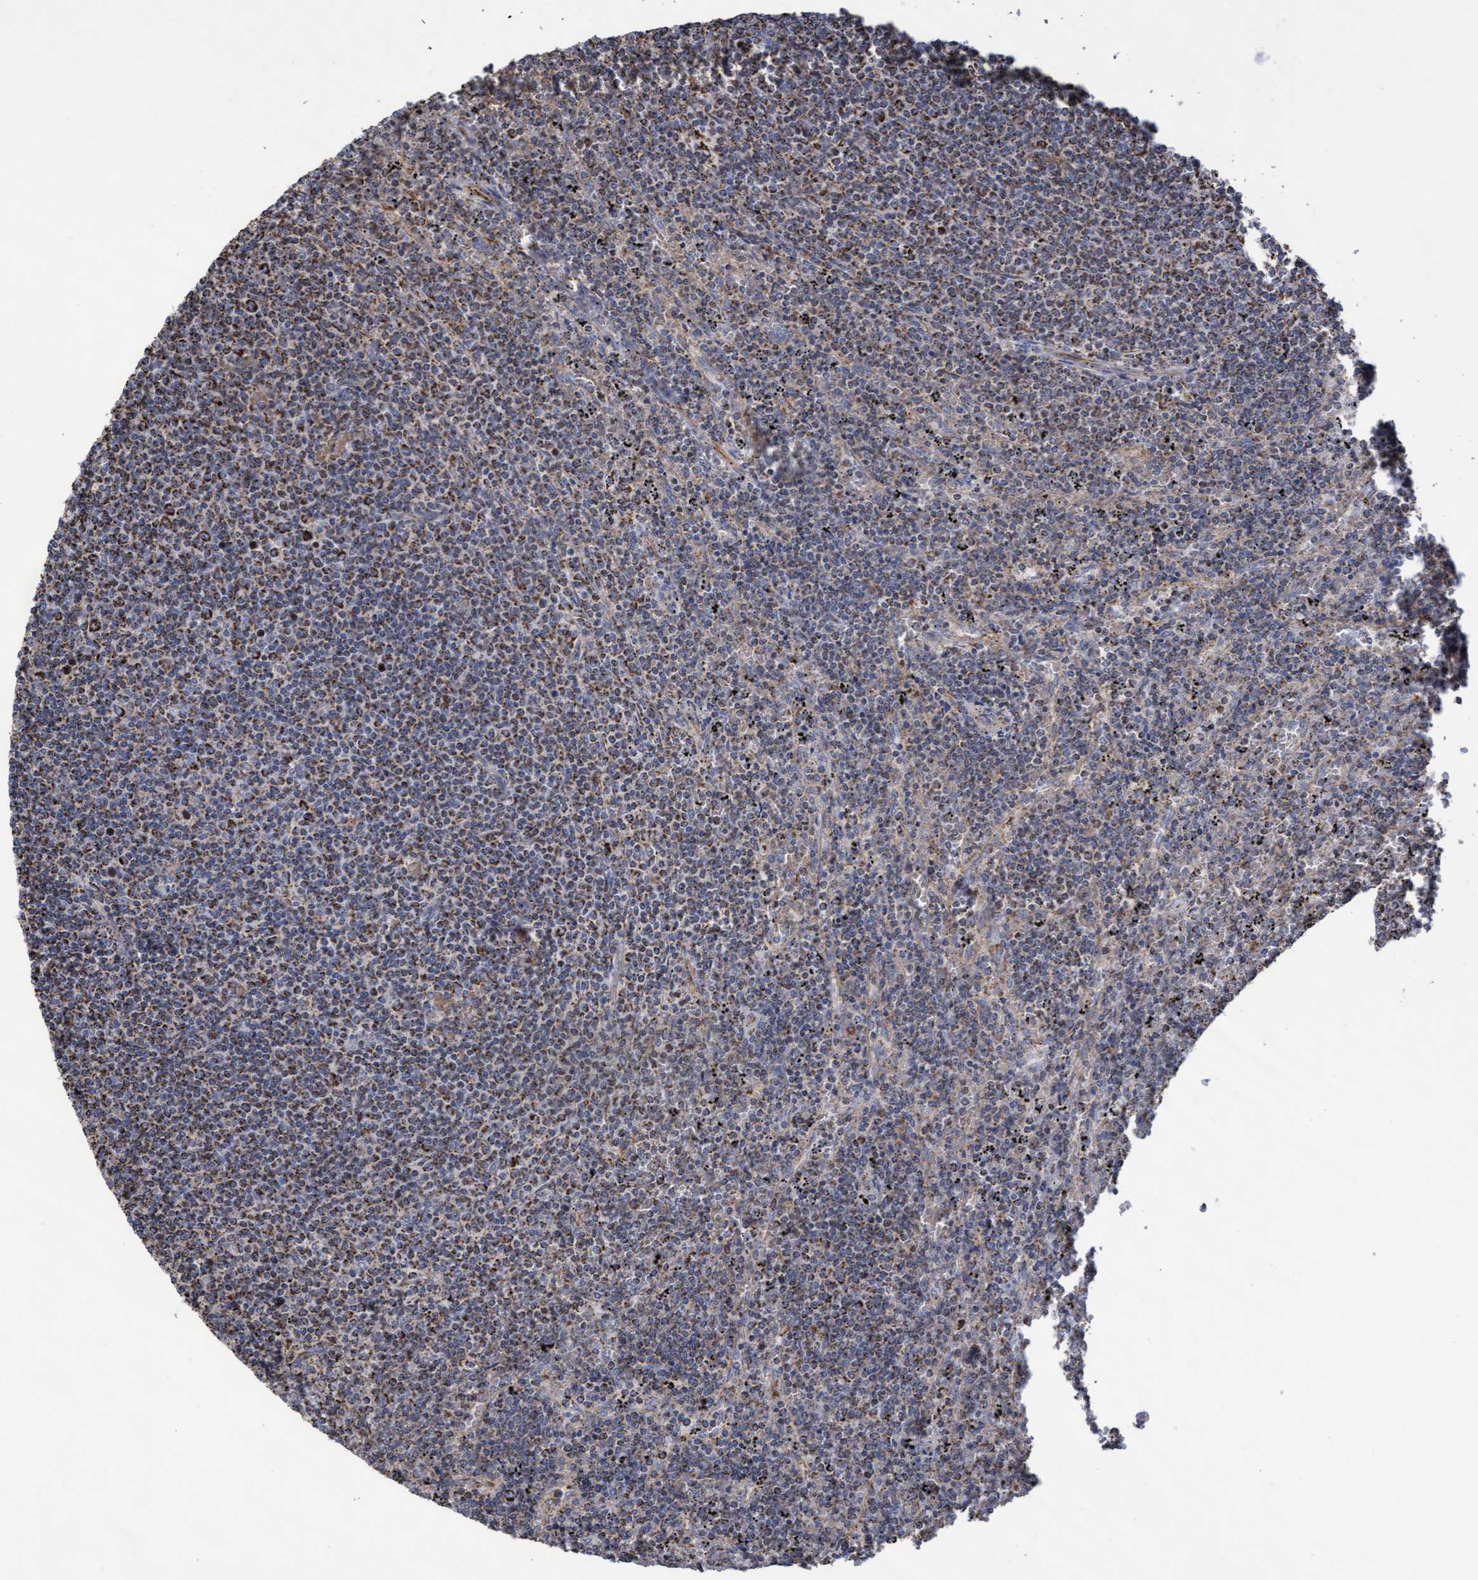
{"staining": {"intensity": "moderate", "quantity": "25%-75%", "location": "cytoplasmic/membranous"}, "tissue": "lymphoma", "cell_type": "Tumor cells", "image_type": "cancer", "snomed": [{"axis": "morphology", "description": "Malignant lymphoma, non-Hodgkin's type, Low grade"}, {"axis": "topography", "description": "Spleen"}], "caption": "Immunohistochemical staining of human malignant lymphoma, non-Hodgkin's type (low-grade) displays moderate cytoplasmic/membranous protein positivity in approximately 25%-75% of tumor cells.", "gene": "COBL", "patient": {"sex": "female", "age": 50}}